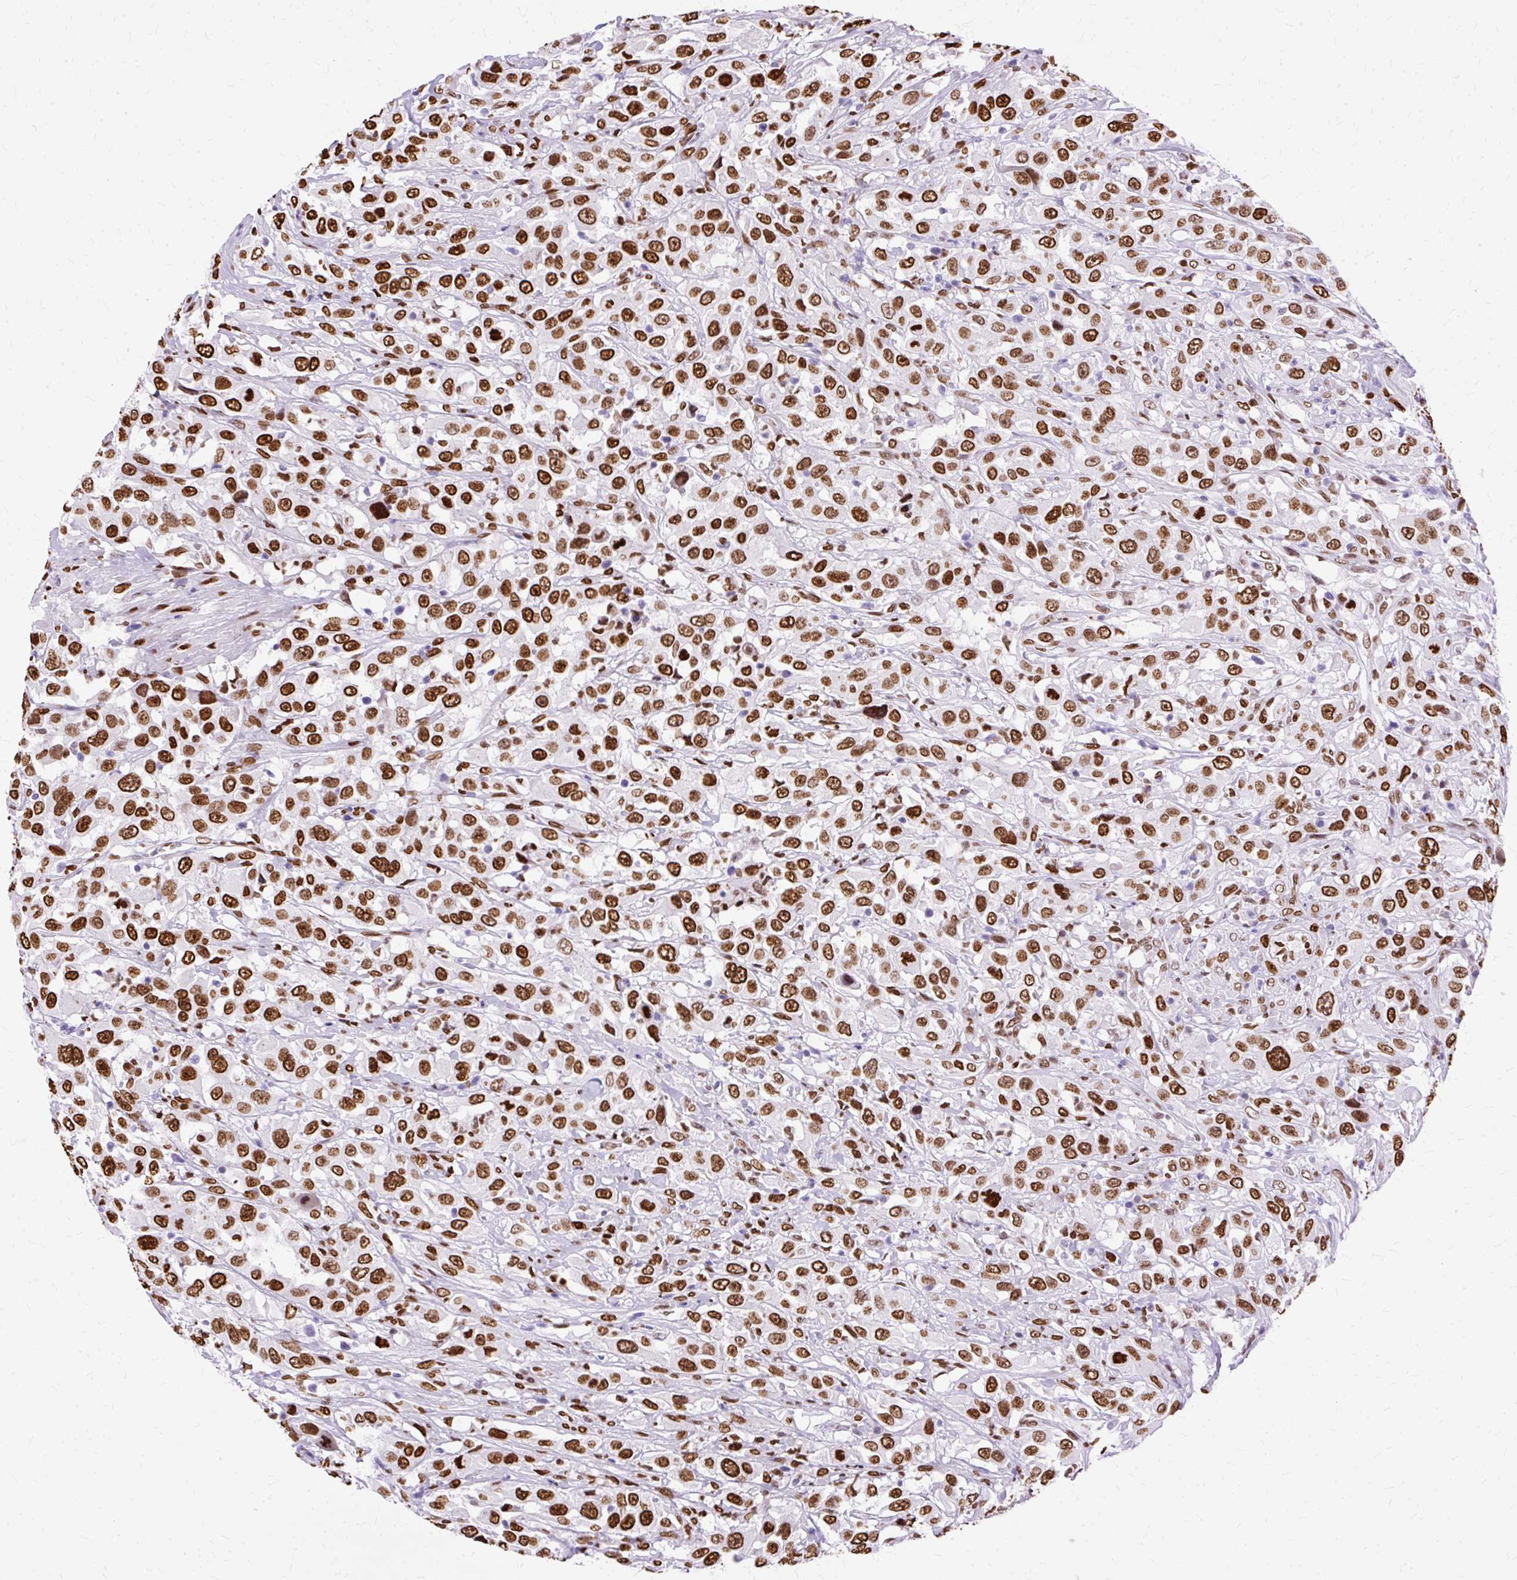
{"staining": {"intensity": "strong", "quantity": ">75%", "location": "nuclear"}, "tissue": "urothelial cancer", "cell_type": "Tumor cells", "image_type": "cancer", "snomed": [{"axis": "morphology", "description": "Urothelial carcinoma, High grade"}, {"axis": "topography", "description": "Urinary bladder"}], "caption": "Strong nuclear protein positivity is seen in about >75% of tumor cells in urothelial carcinoma (high-grade).", "gene": "TMEM184C", "patient": {"sex": "male", "age": 61}}